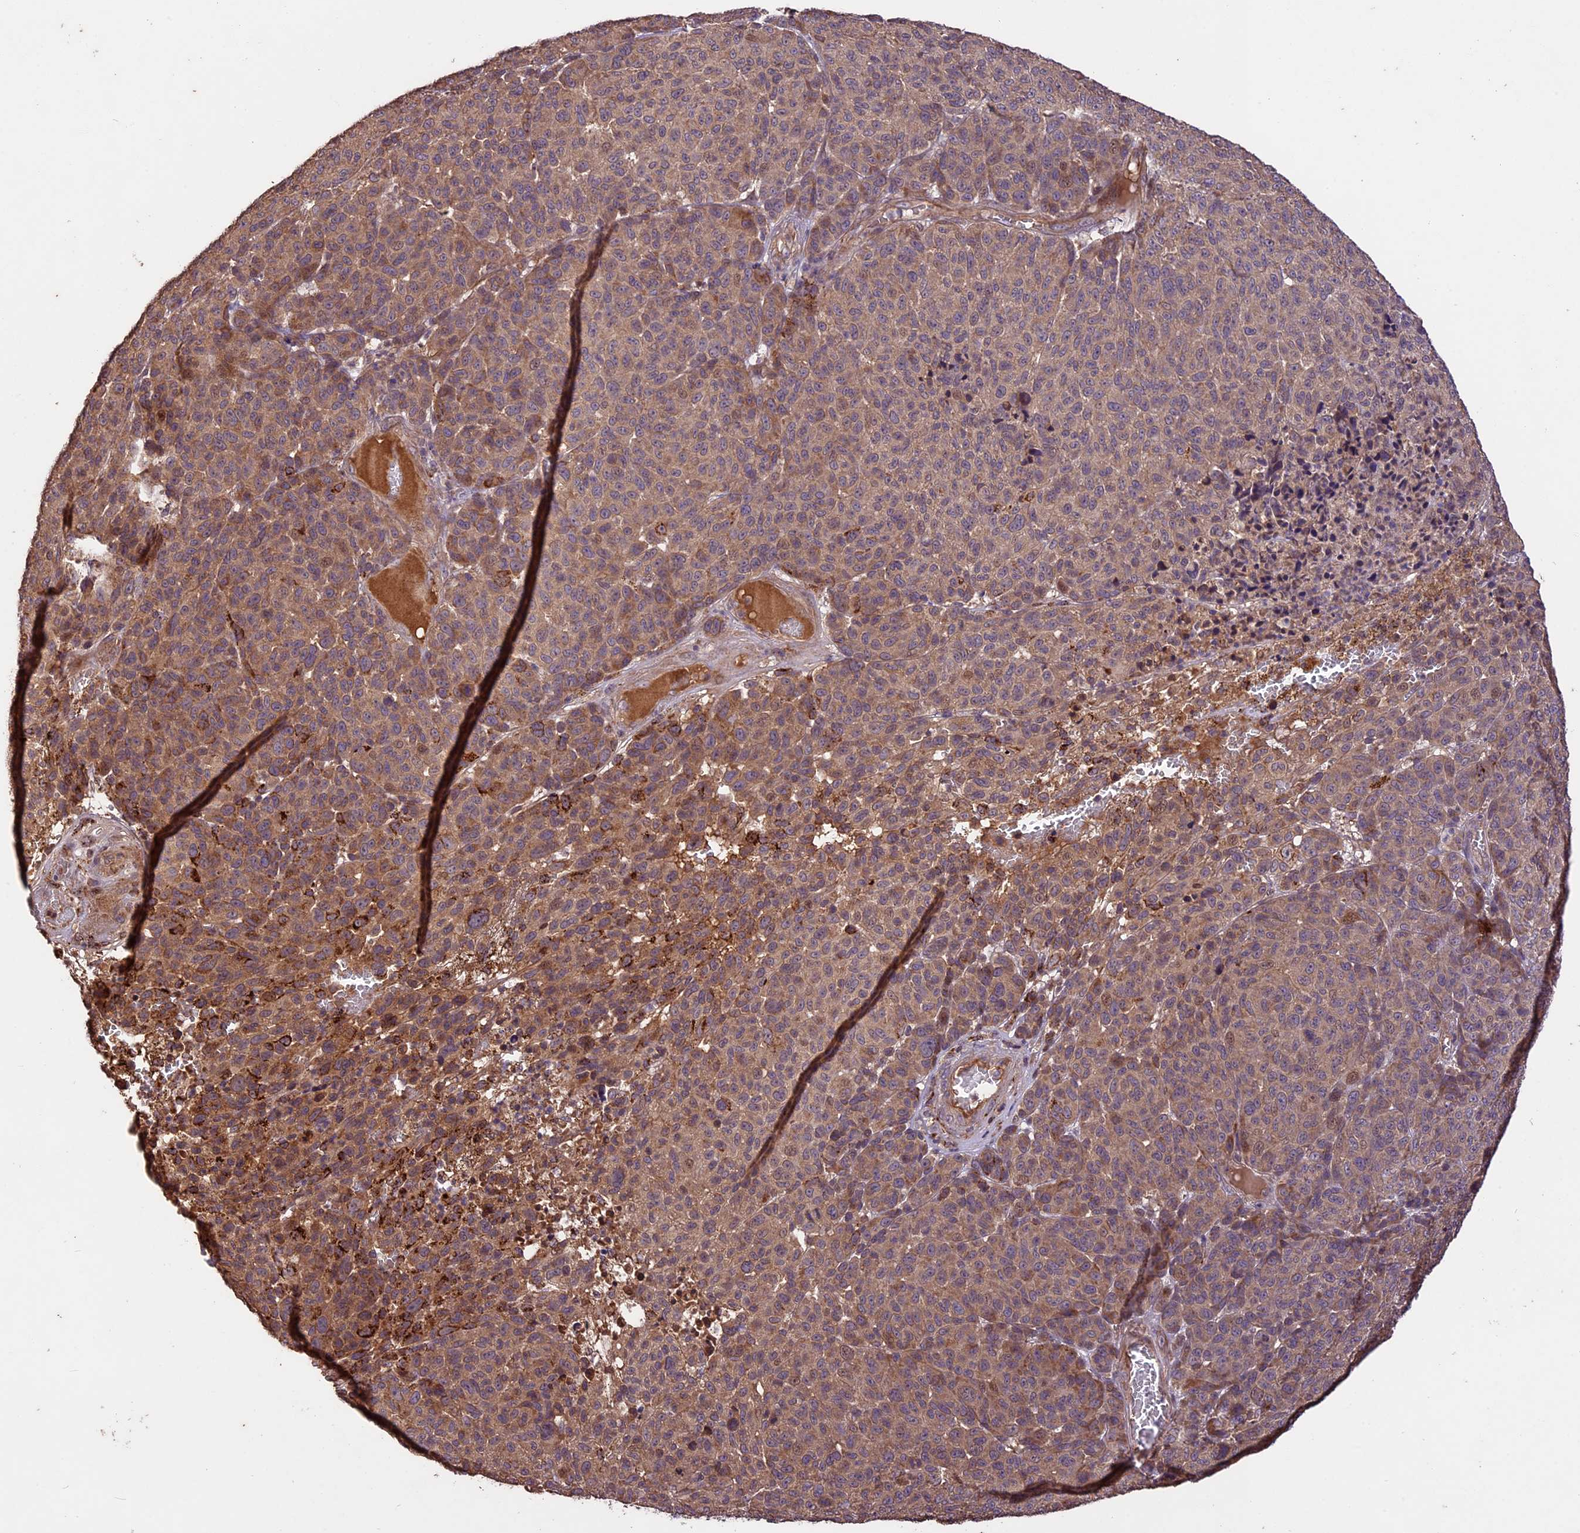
{"staining": {"intensity": "weak", "quantity": ">75%", "location": "cytoplasmic/membranous"}, "tissue": "melanoma", "cell_type": "Tumor cells", "image_type": "cancer", "snomed": [{"axis": "morphology", "description": "Malignant melanoma, NOS"}, {"axis": "topography", "description": "Skin"}], "caption": "A photomicrograph showing weak cytoplasmic/membranous expression in about >75% of tumor cells in malignant melanoma, as visualized by brown immunohistochemical staining.", "gene": "CRLF1", "patient": {"sex": "male", "age": 49}}